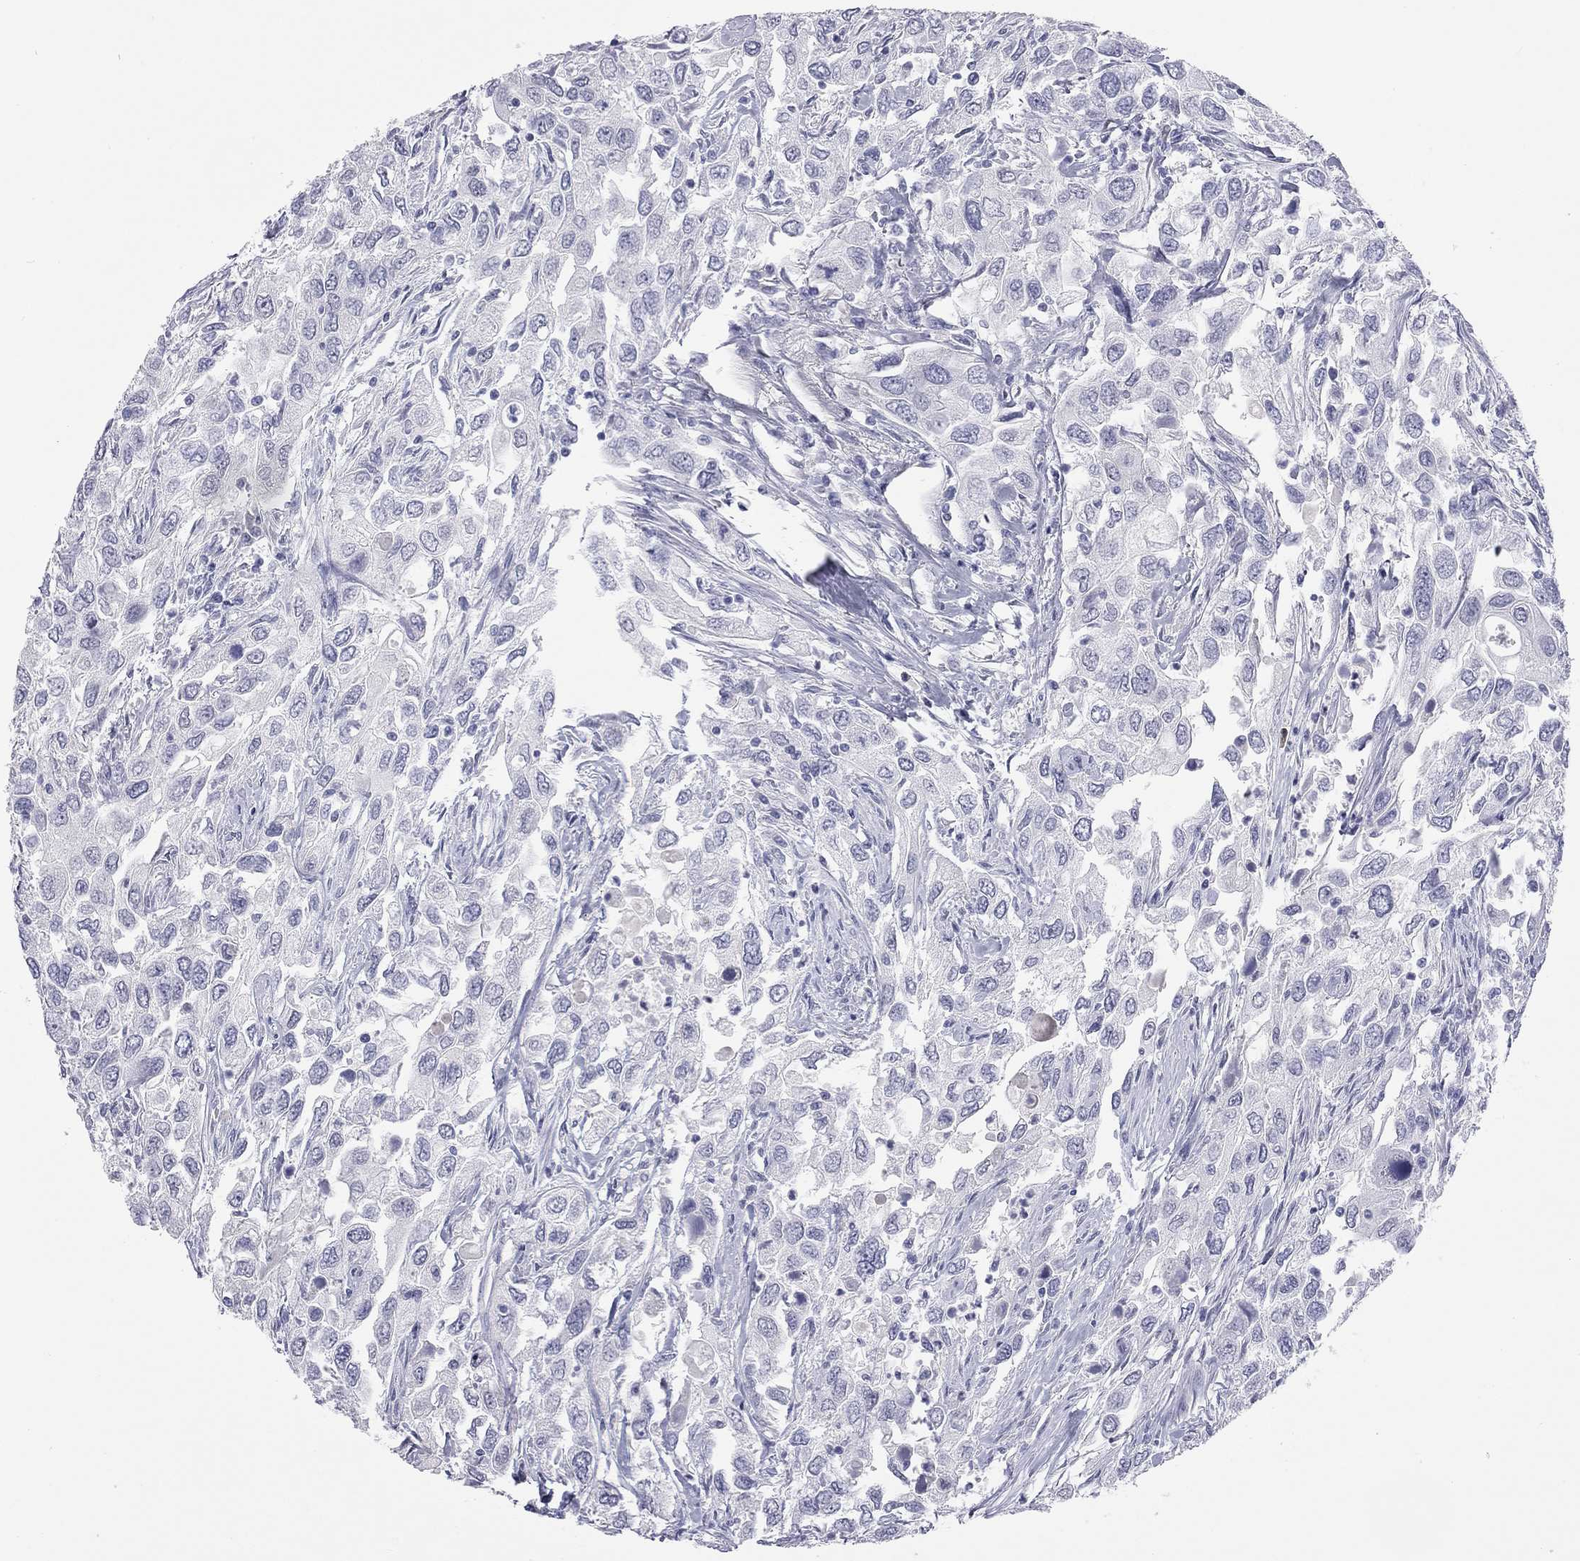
{"staining": {"intensity": "negative", "quantity": "none", "location": "none"}, "tissue": "urothelial cancer", "cell_type": "Tumor cells", "image_type": "cancer", "snomed": [{"axis": "morphology", "description": "Urothelial carcinoma, High grade"}, {"axis": "topography", "description": "Urinary bladder"}], "caption": "This is a histopathology image of IHC staining of urothelial cancer, which shows no staining in tumor cells.", "gene": "AK8", "patient": {"sex": "male", "age": 76}}